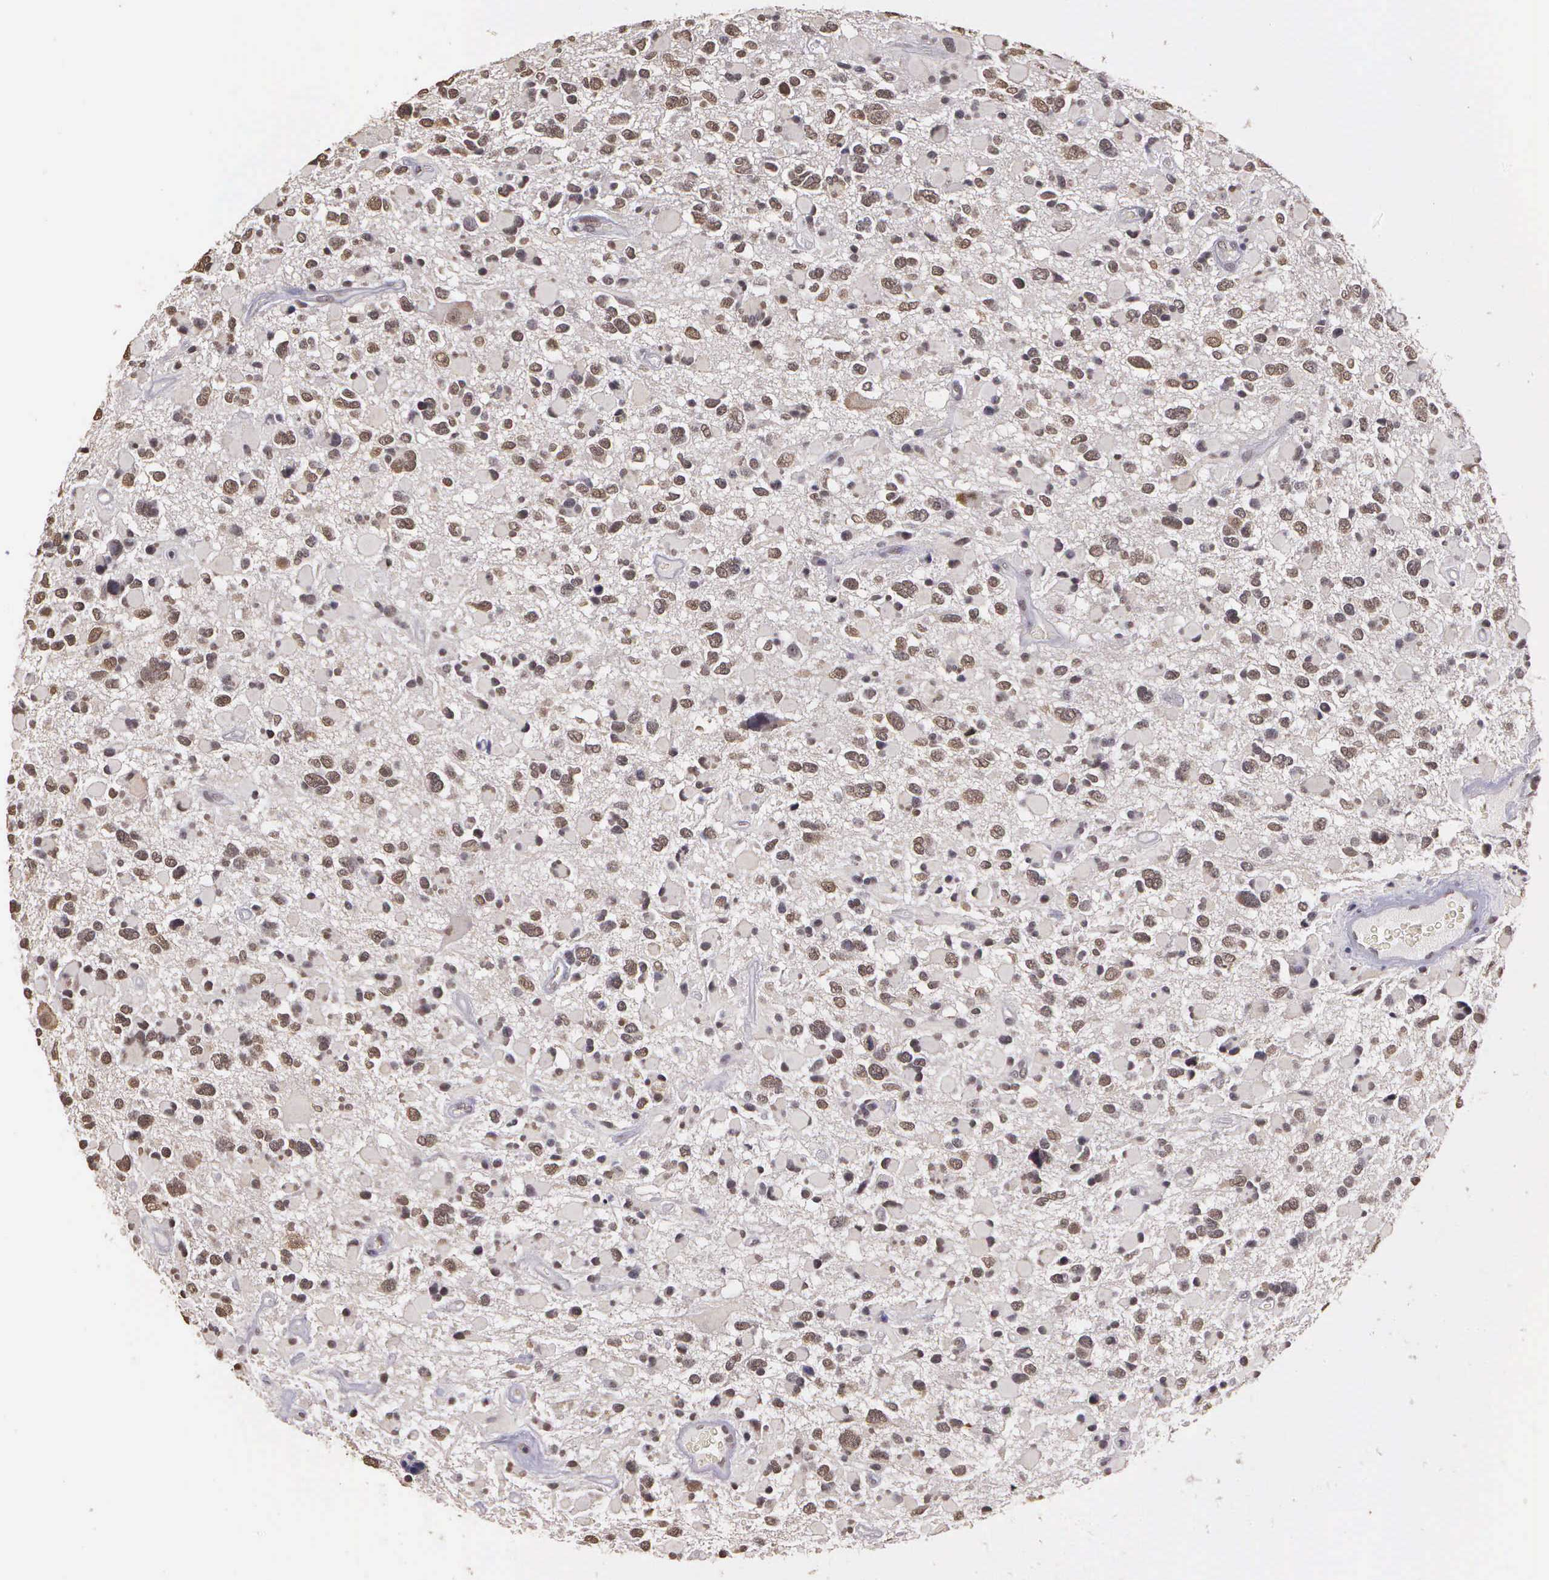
{"staining": {"intensity": "weak", "quantity": ">75%", "location": "nuclear"}, "tissue": "glioma", "cell_type": "Tumor cells", "image_type": "cancer", "snomed": [{"axis": "morphology", "description": "Glioma, malignant, High grade"}, {"axis": "topography", "description": "Brain"}], "caption": "Immunohistochemical staining of malignant glioma (high-grade) reveals low levels of weak nuclear protein positivity in approximately >75% of tumor cells.", "gene": "ARMCX5", "patient": {"sex": "female", "age": 37}}